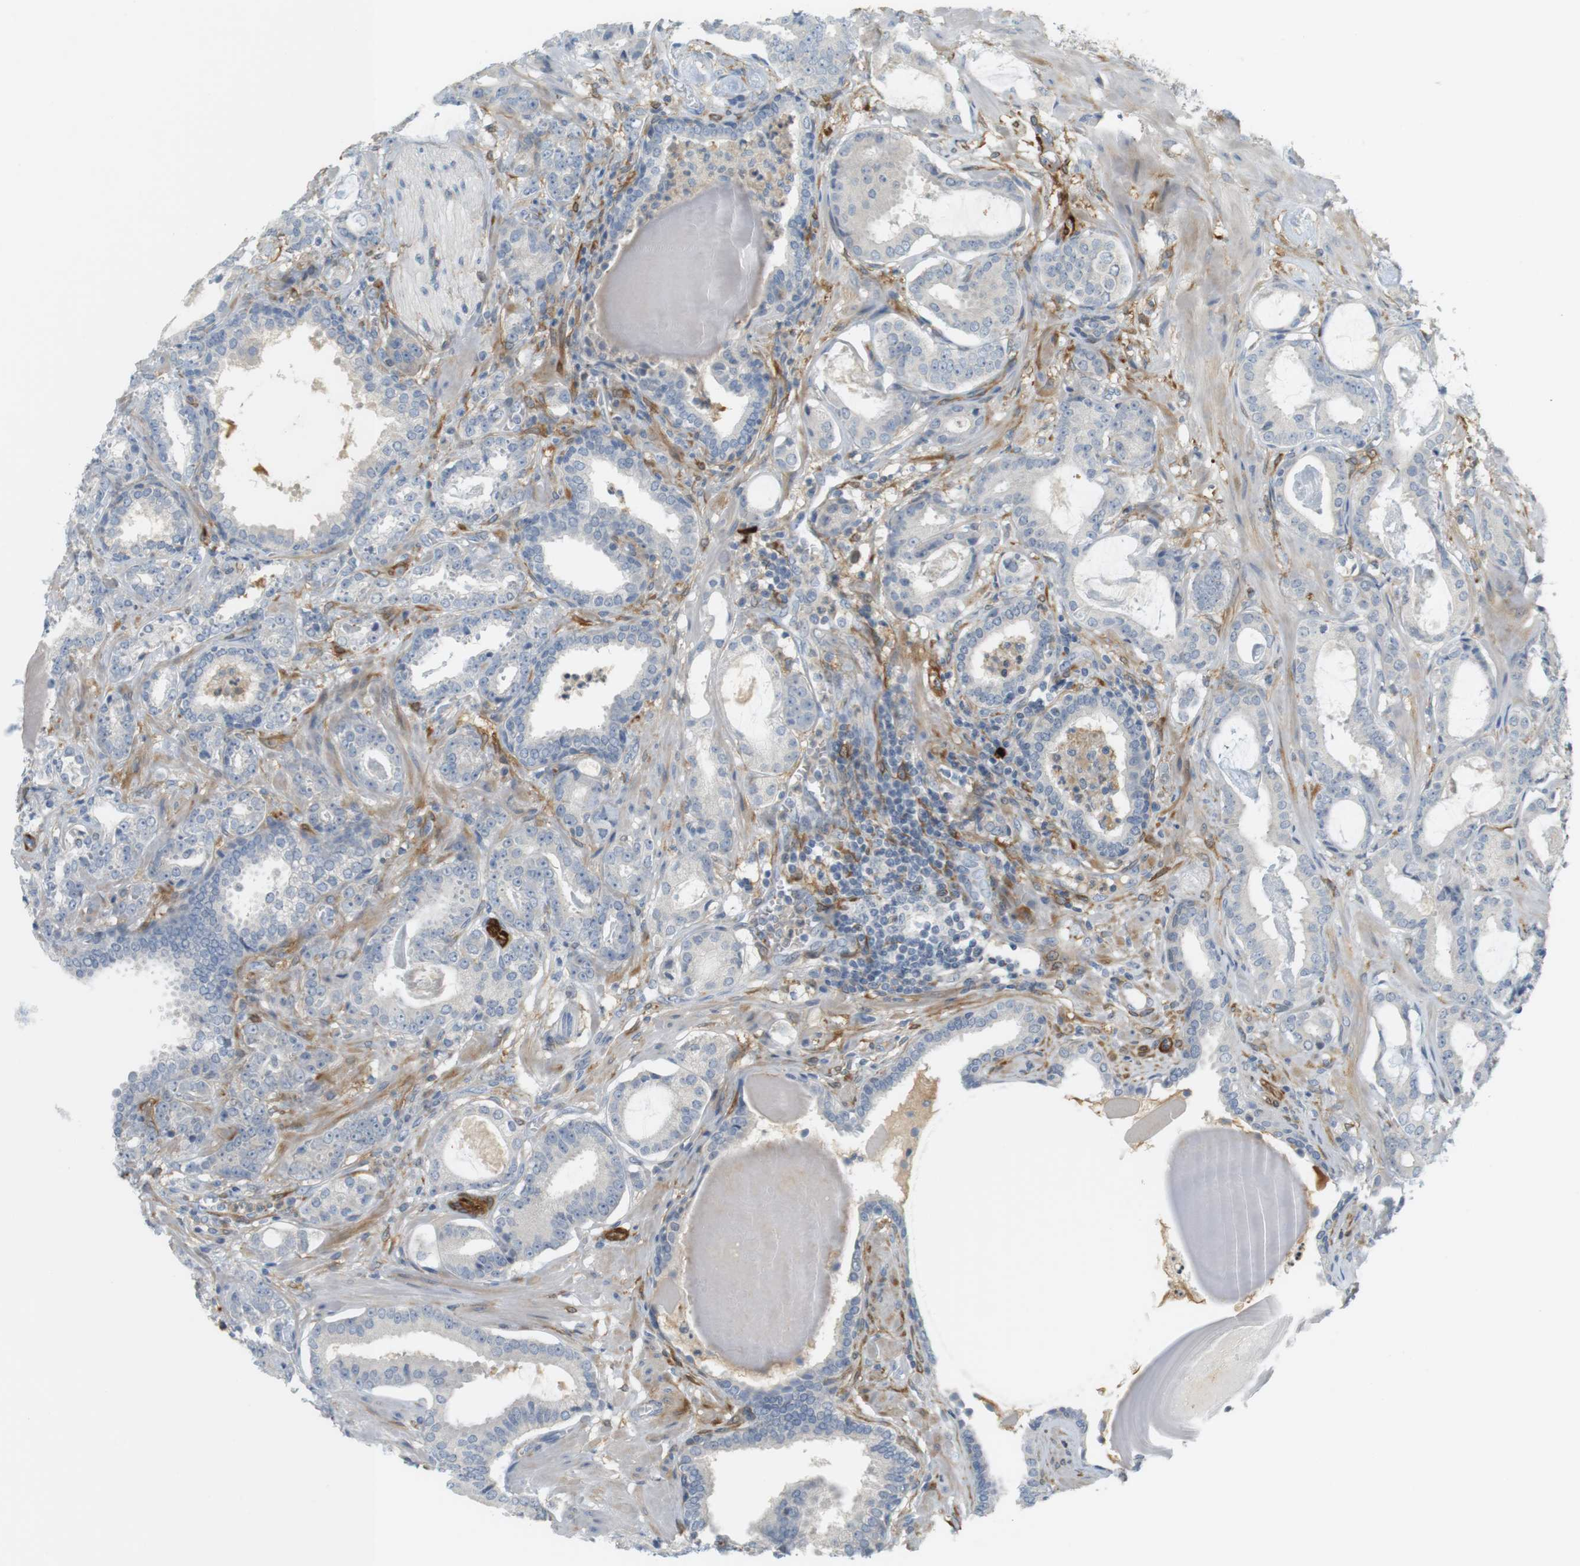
{"staining": {"intensity": "negative", "quantity": "none", "location": "none"}, "tissue": "prostate cancer", "cell_type": "Tumor cells", "image_type": "cancer", "snomed": [{"axis": "morphology", "description": "Adenocarcinoma, Low grade"}, {"axis": "topography", "description": "Prostate"}], "caption": "Immunohistochemistry of prostate low-grade adenocarcinoma shows no staining in tumor cells.", "gene": "PDE3A", "patient": {"sex": "male", "age": 53}}